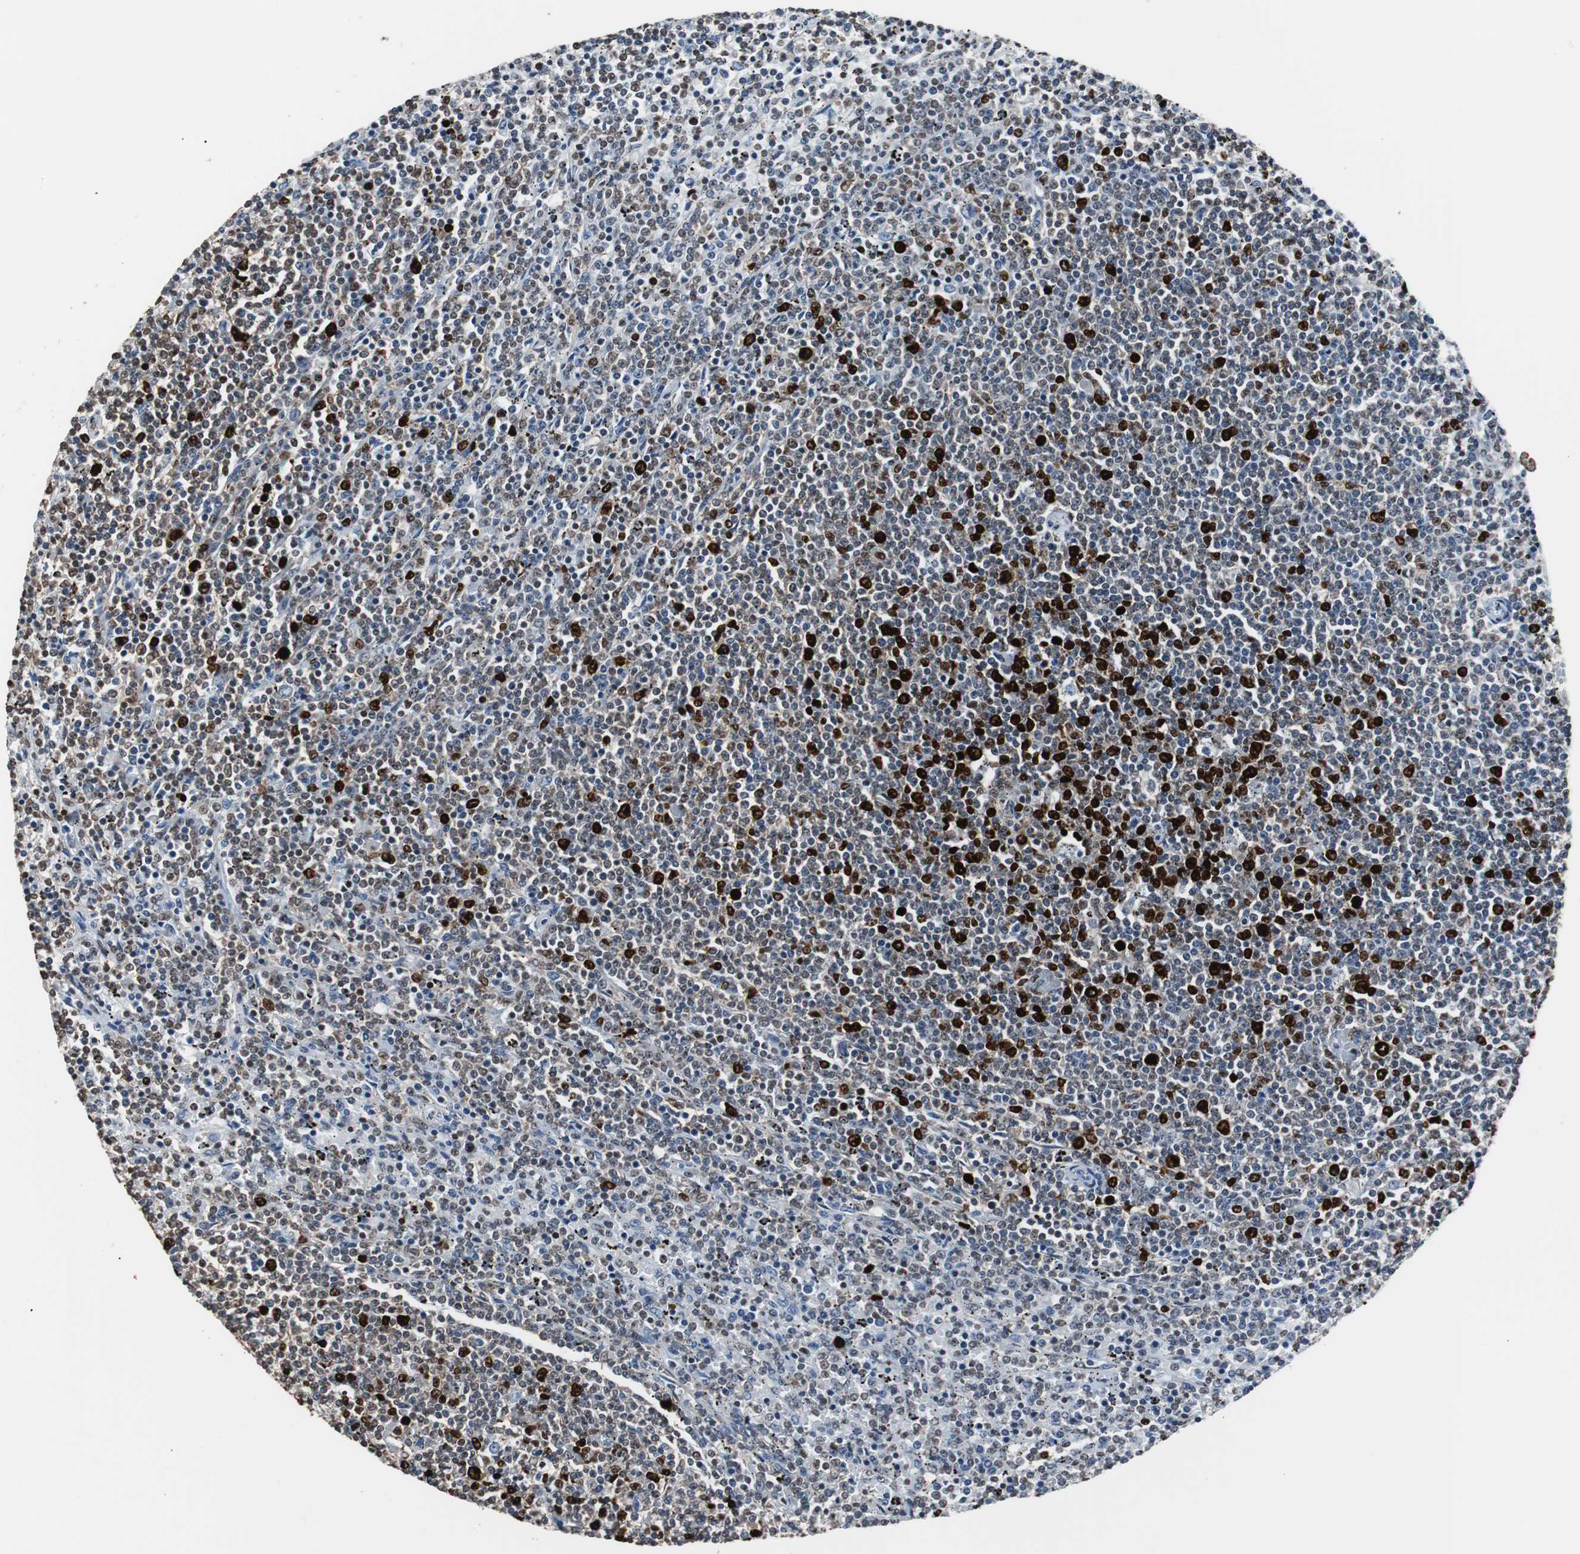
{"staining": {"intensity": "strong", "quantity": "<25%", "location": "nuclear"}, "tissue": "lymphoma", "cell_type": "Tumor cells", "image_type": "cancer", "snomed": [{"axis": "morphology", "description": "Malignant lymphoma, non-Hodgkin's type, Low grade"}, {"axis": "topography", "description": "Spleen"}], "caption": "IHC (DAB) staining of human lymphoma displays strong nuclear protein expression in approximately <25% of tumor cells.", "gene": "TOP2A", "patient": {"sex": "female", "age": 50}}